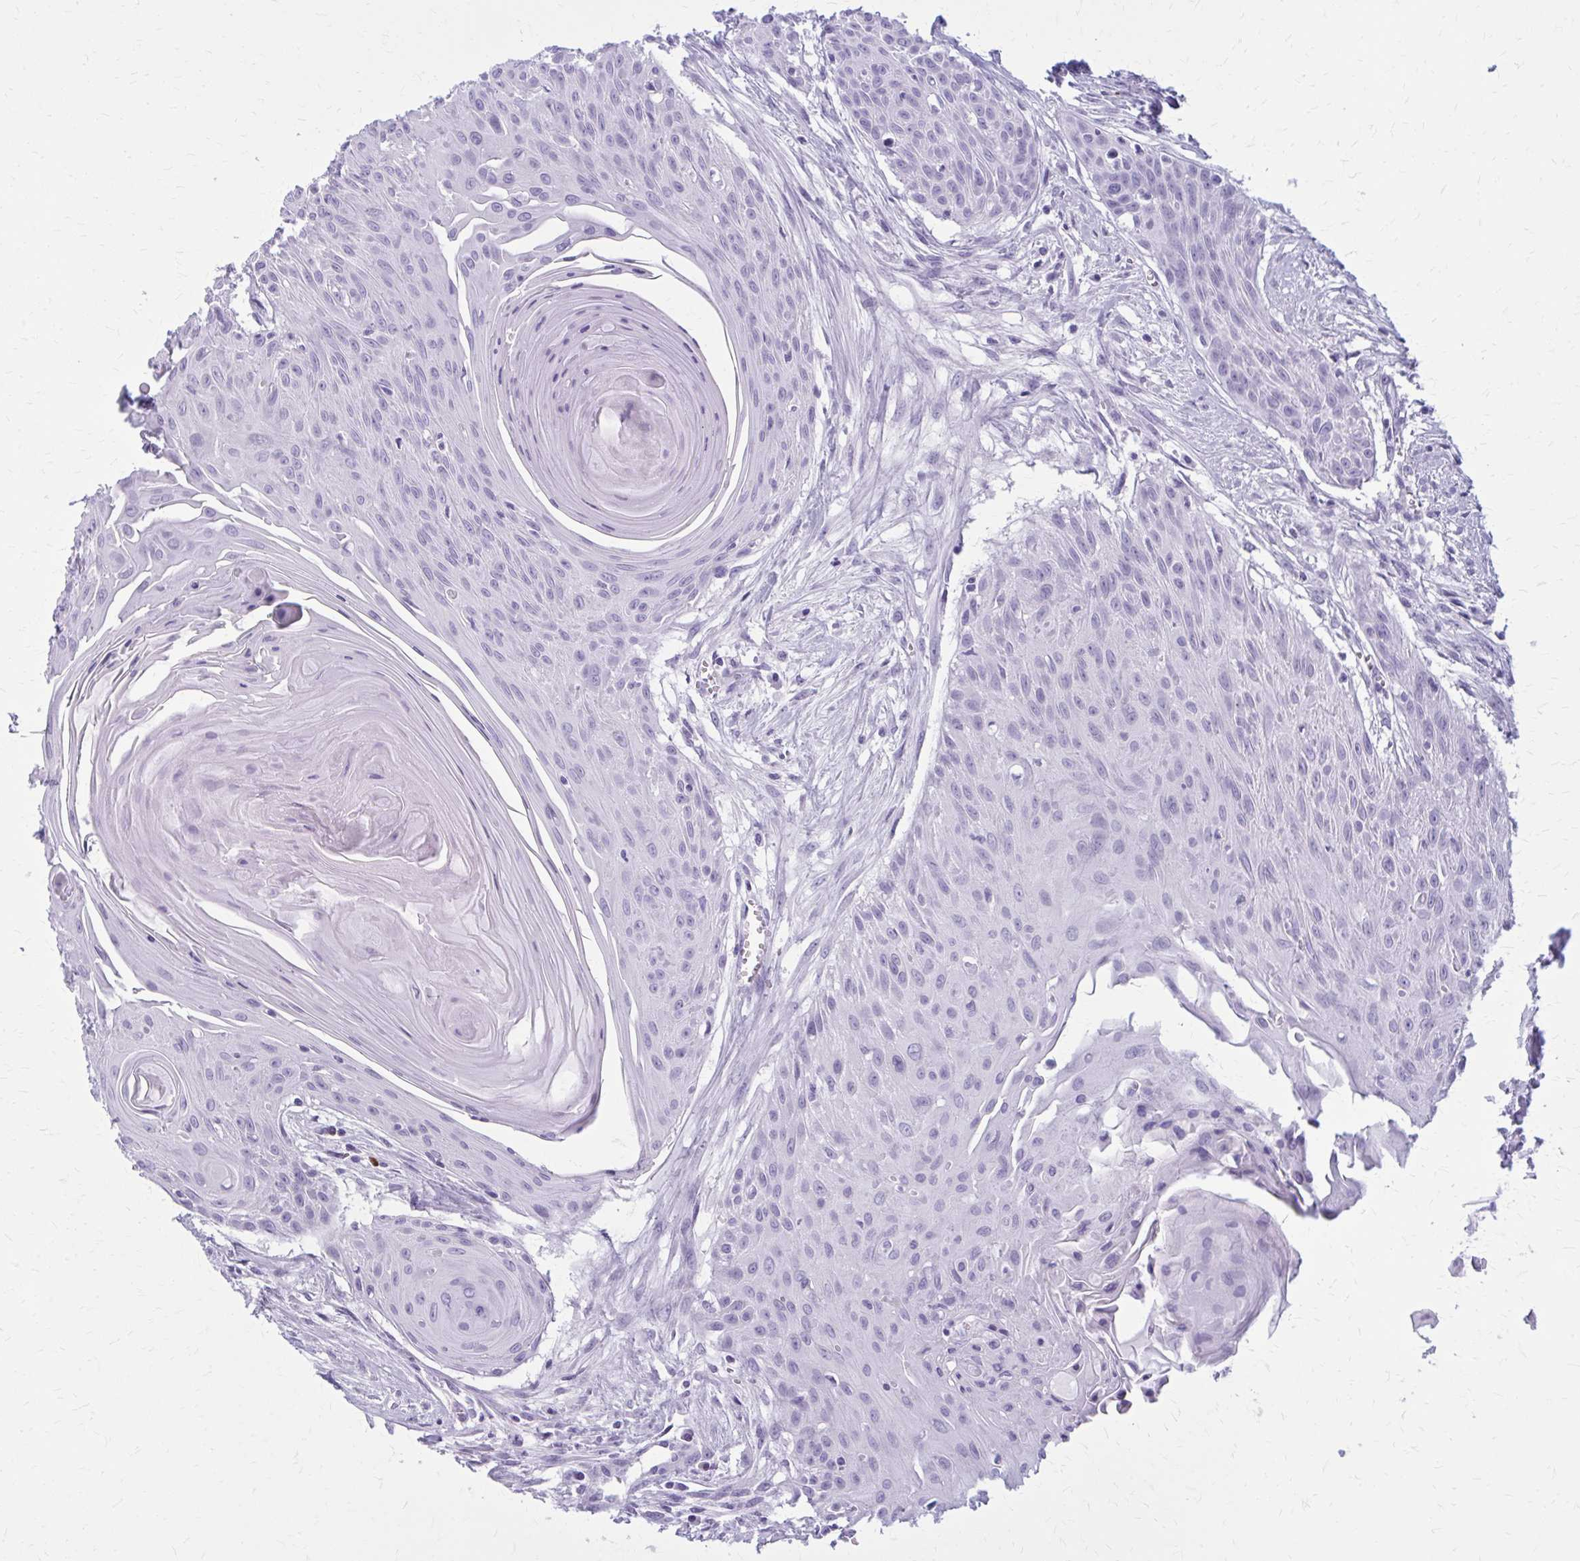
{"staining": {"intensity": "negative", "quantity": "none", "location": "none"}, "tissue": "head and neck cancer", "cell_type": "Tumor cells", "image_type": "cancer", "snomed": [{"axis": "morphology", "description": "Squamous cell carcinoma, NOS"}, {"axis": "topography", "description": "Lymph node"}, {"axis": "topography", "description": "Salivary gland"}, {"axis": "topography", "description": "Head-Neck"}], "caption": "Histopathology image shows no protein expression in tumor cells of head and neck squamous cell carcinoma tissue. Brightfield microscopy of IHC stained with DAB (brown) and hematoxylin (blue), captured at high magnification.", "gene": "ZDHHC7", "patient": {"sex": "female", "age": 74}}